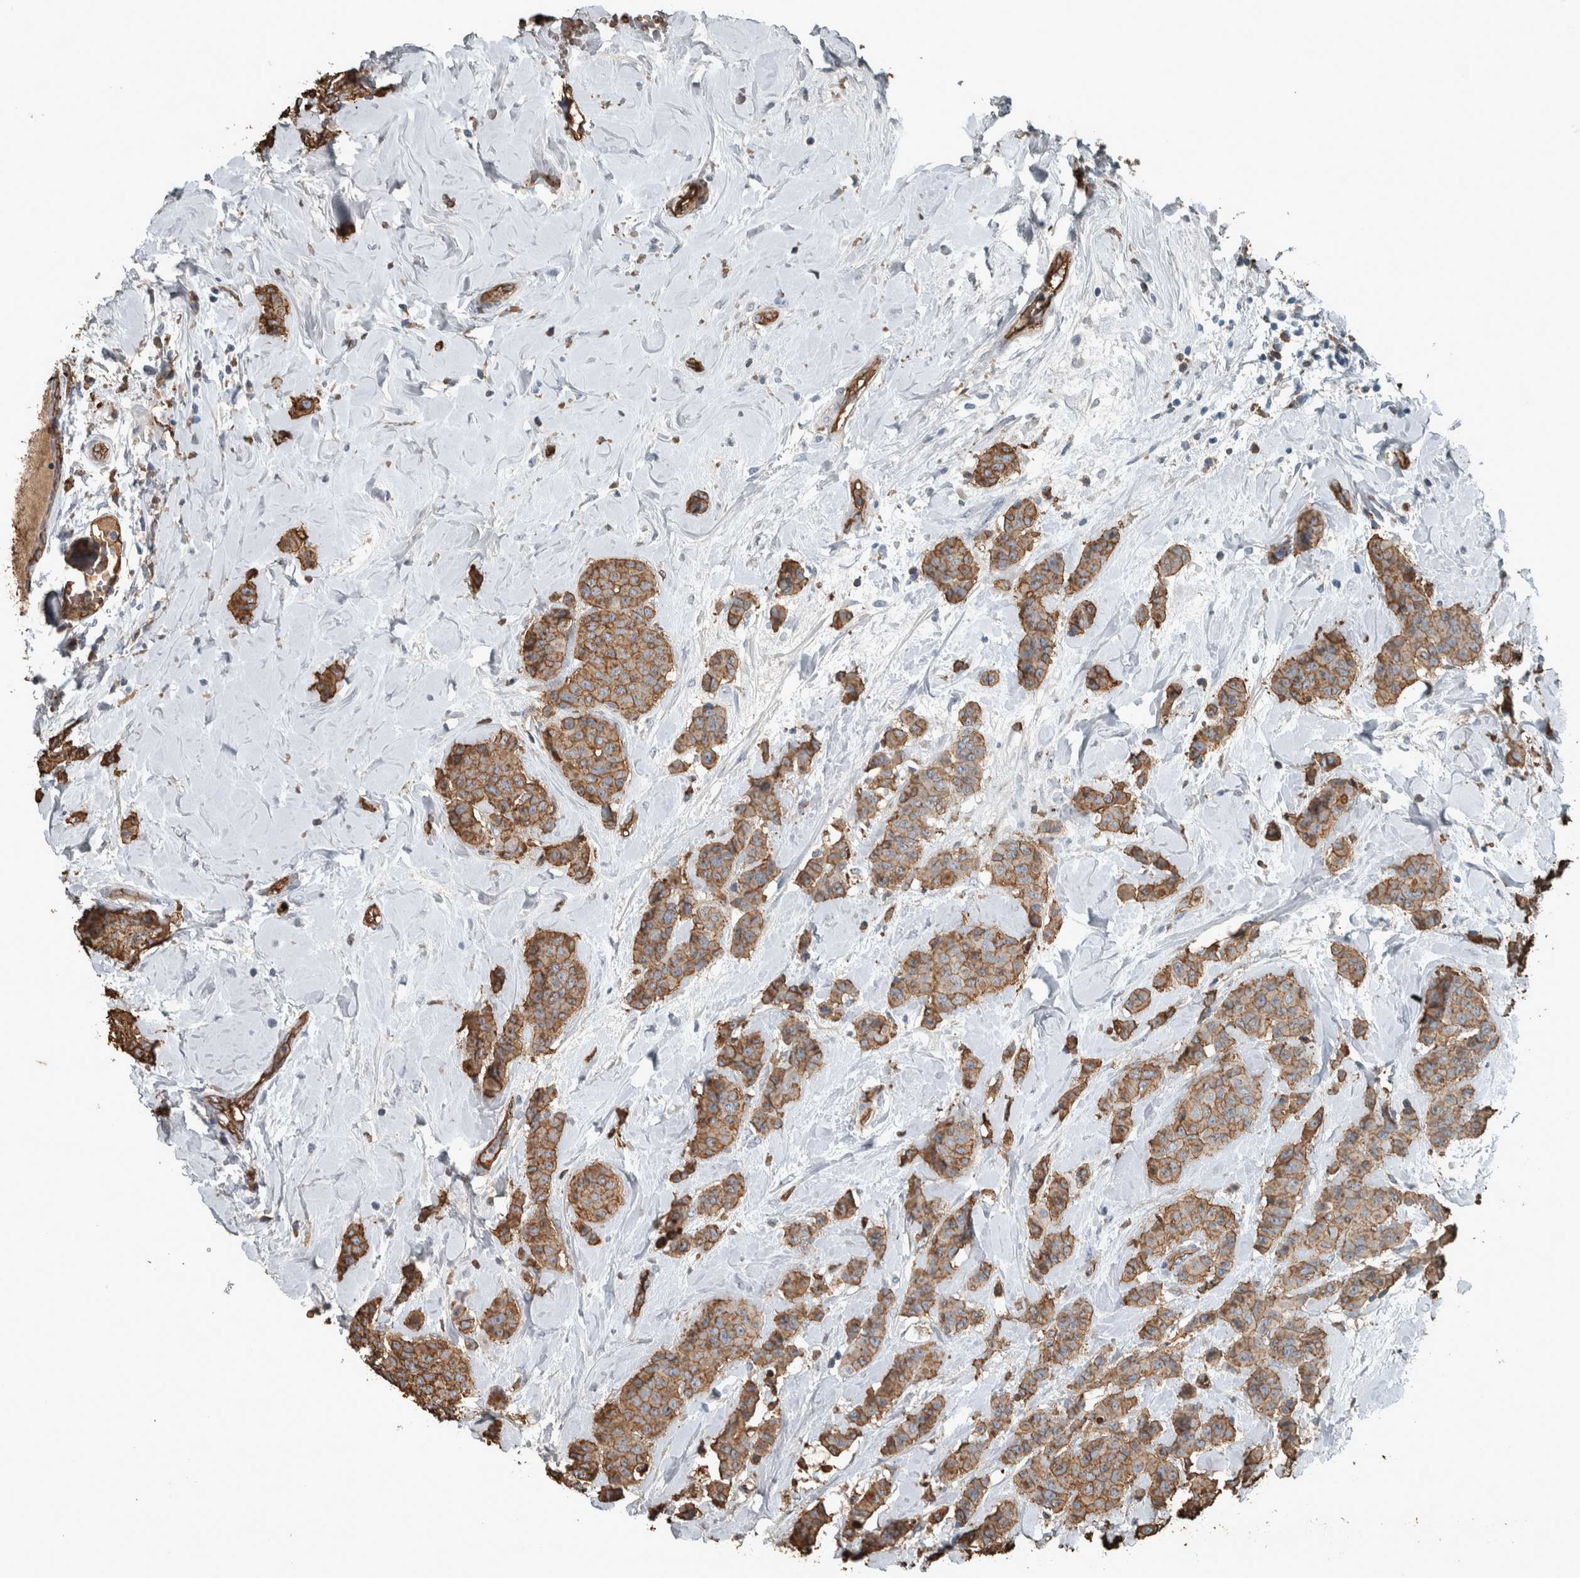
{"staining": {"intensity": "moderate", "quantity": ">75%", "location": "cytoplasmic/membranous"}, "tissue": "breast cancer", "cell_type": "Tumor cells", "image_type": "cancer", "snomed": [{"axis": "morphology", "description": "Normal tissue, NOS"}, {"axis": "morphology", "description": "Duct carcinoma"}, {"axis": "topography", "description": "Breast"}], "caption": "Immunohistochemistry (IHC) image of breast intraductal carcinoma stained for a protein (brown), which reveals medium levels of moderate cytoplasmic/membranous expression in about >75% of tumor cells.", "gene": "LBP", "patient": {"sex": "female", "age": 40}}